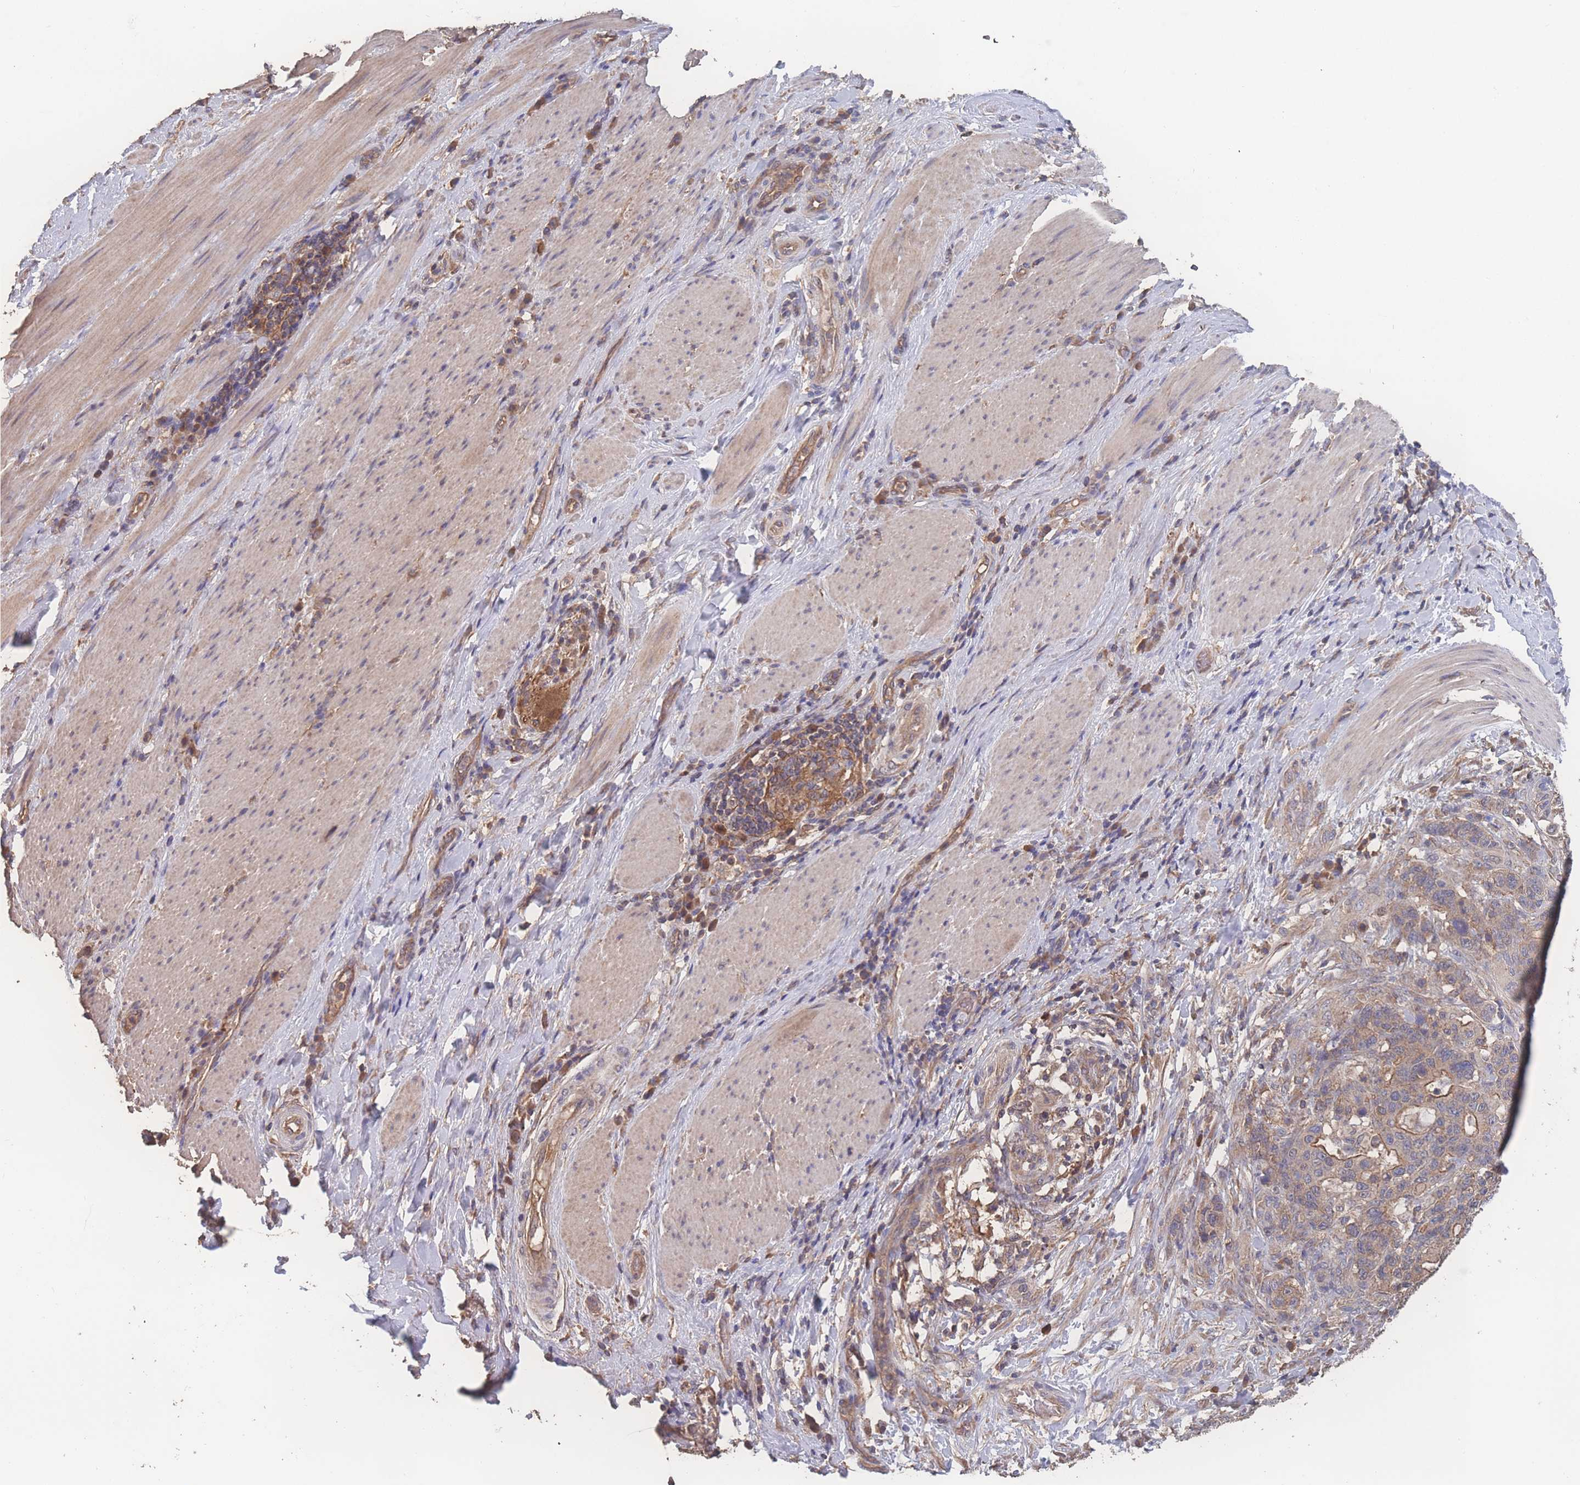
{"staining": {"intensity": "moderate", "quantity": "<25%", "location": "cytoplasmic/membranous"}, "tissue": "stomach cancer", "cell_type": "Tumor cells", "image_type": "cancer", "snomed": [{"axis": "morphology", "description": "Normal tissue, NOS"}, {"axis": "morphology", "description": "Adenocarcinoma, NOS"}, {"axis": "topography", "description": "Stomach"}], "caption": "The image demonstrates immunohistochemical staining of adenocarcinoma (stomach). There is moderate cytoplasmic/membranous staining is appreciated in approximately <25% of tumor cells.", "gene": "ATXN10", "patient": {"sex": "female", "age": 64}}